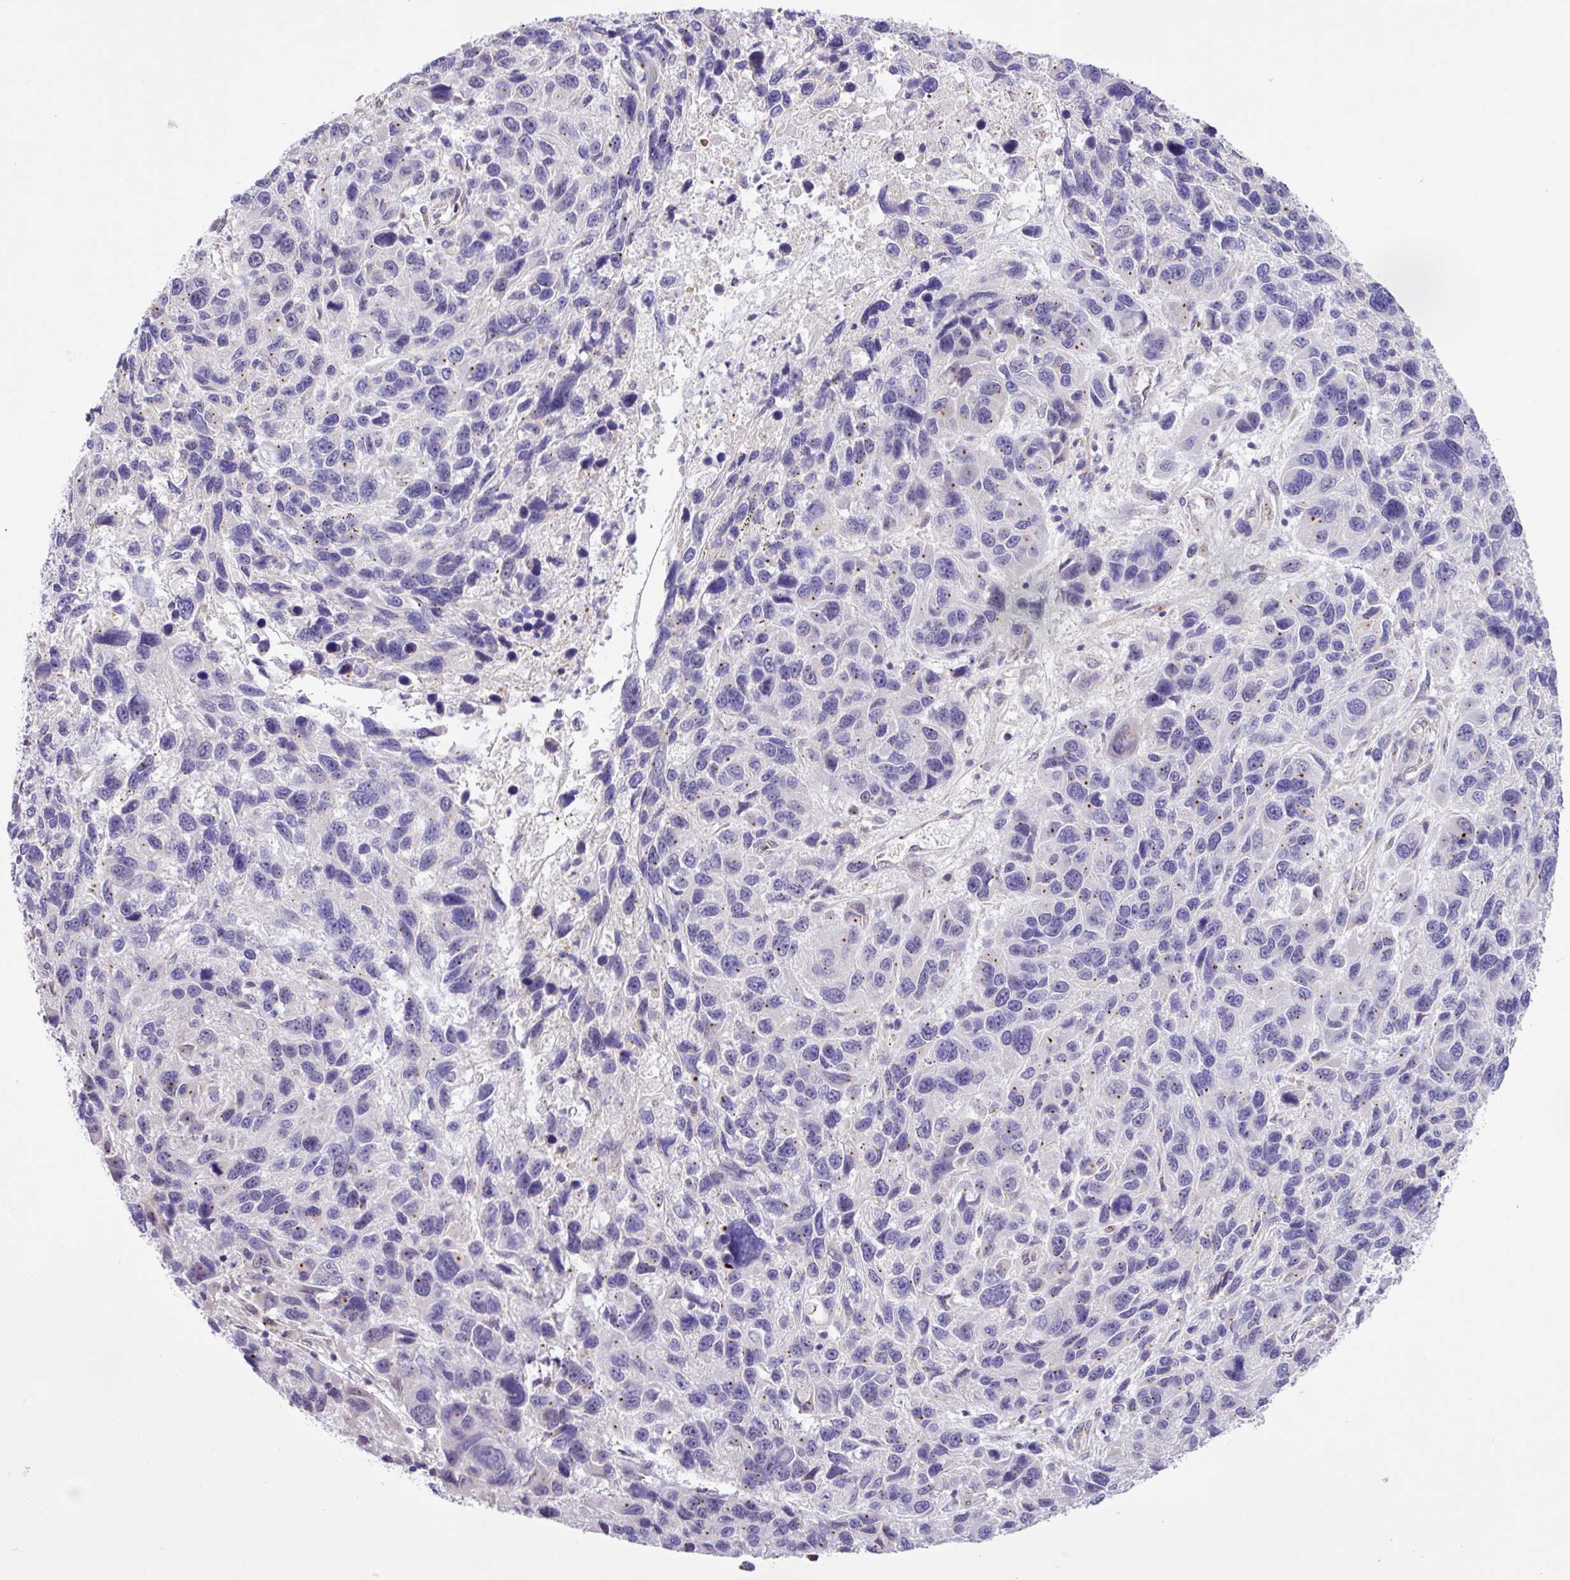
{"staining": {"intensity": "weak", "quantity": "<25%", "location": "cytoplasmic/membranous"}, "tissue": "melanoma", "cell_type": "Tumor cells", "image_type": "cancer", "snomed": [{"axis": "morphology", "description": "Malignant melanoma, NOS"}, {"axis": "topography", "description": "Skin"}], "caption": "High magnification brightfield microscopy of malignant melanoma stained with DAB (brown) and counterstained with hematoxylin (blue): tumor cells show no significant expression. (Brightfield microscopy of DAB (3,3'-diaminobenzidine) IHC at high magnification).", "gene": "SPINK8", "patient": {"sex": "male", "age": 53}}